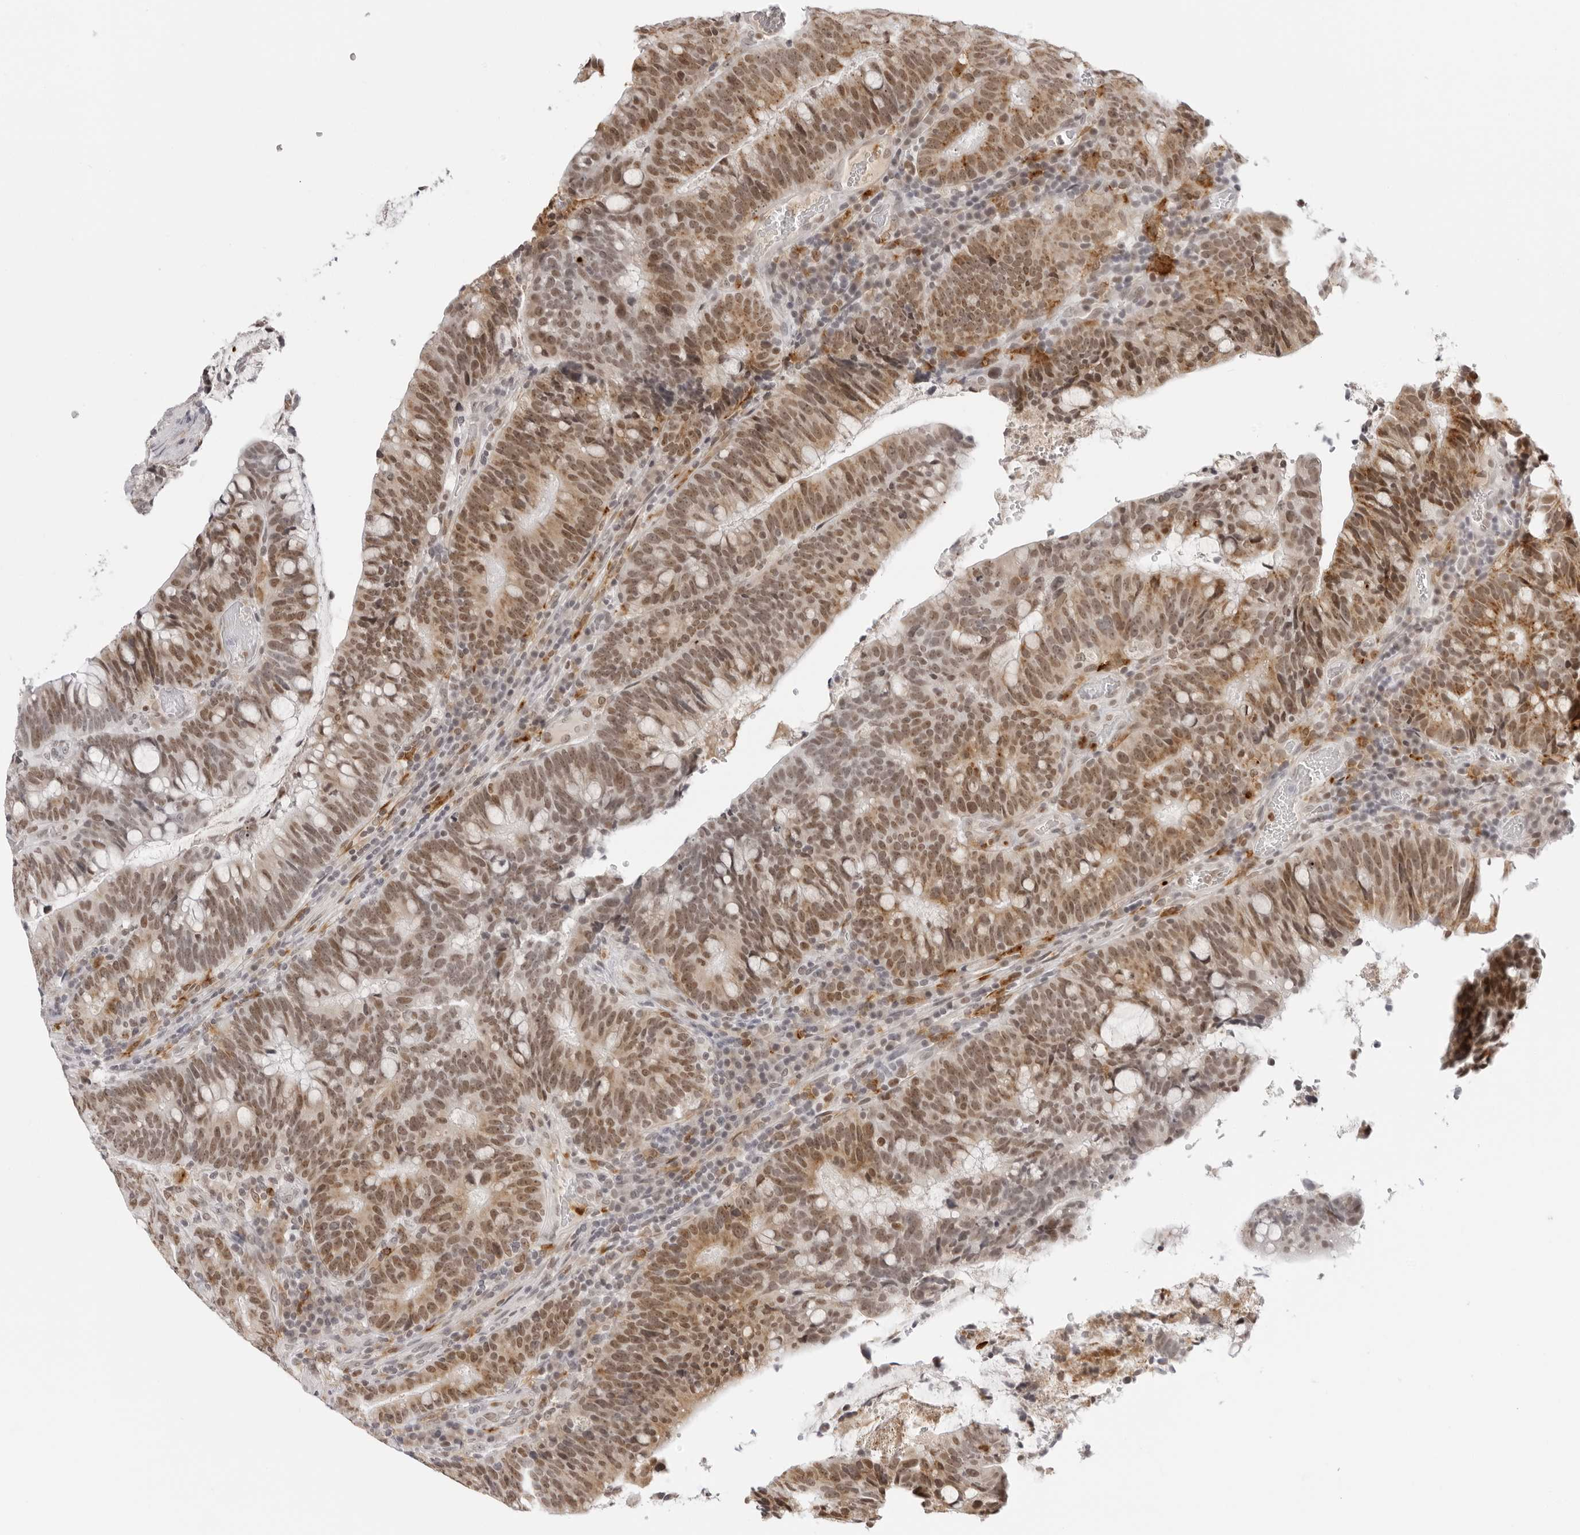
{"staining": {"intensity": "moderate", "quantity": ">75%", "location": "cytoplasmic/membranous,nuclear"}, "tissue": "colorectal cancer", "cell_type": "Tumor cells", "image_type": "cancer", "snomed": [{"axis": "morphology", "description": "Adenocarcinoma, NOS"}, {"axis": "topography", "description": "Colon"}], "caption": "Immunohistochemical staining of adenocarcinoma (colorectal) demonstrates medium levels of moderate cytoplasmic/membranous and nuclear staining in about >75% of tumor cells. (DAB (3,3'-diaminobenzidine) IHC, brown staining for protein, blue staining for nuclei).", "gene": "MSH6", "patient": {"sex": "female", "age": 66}}